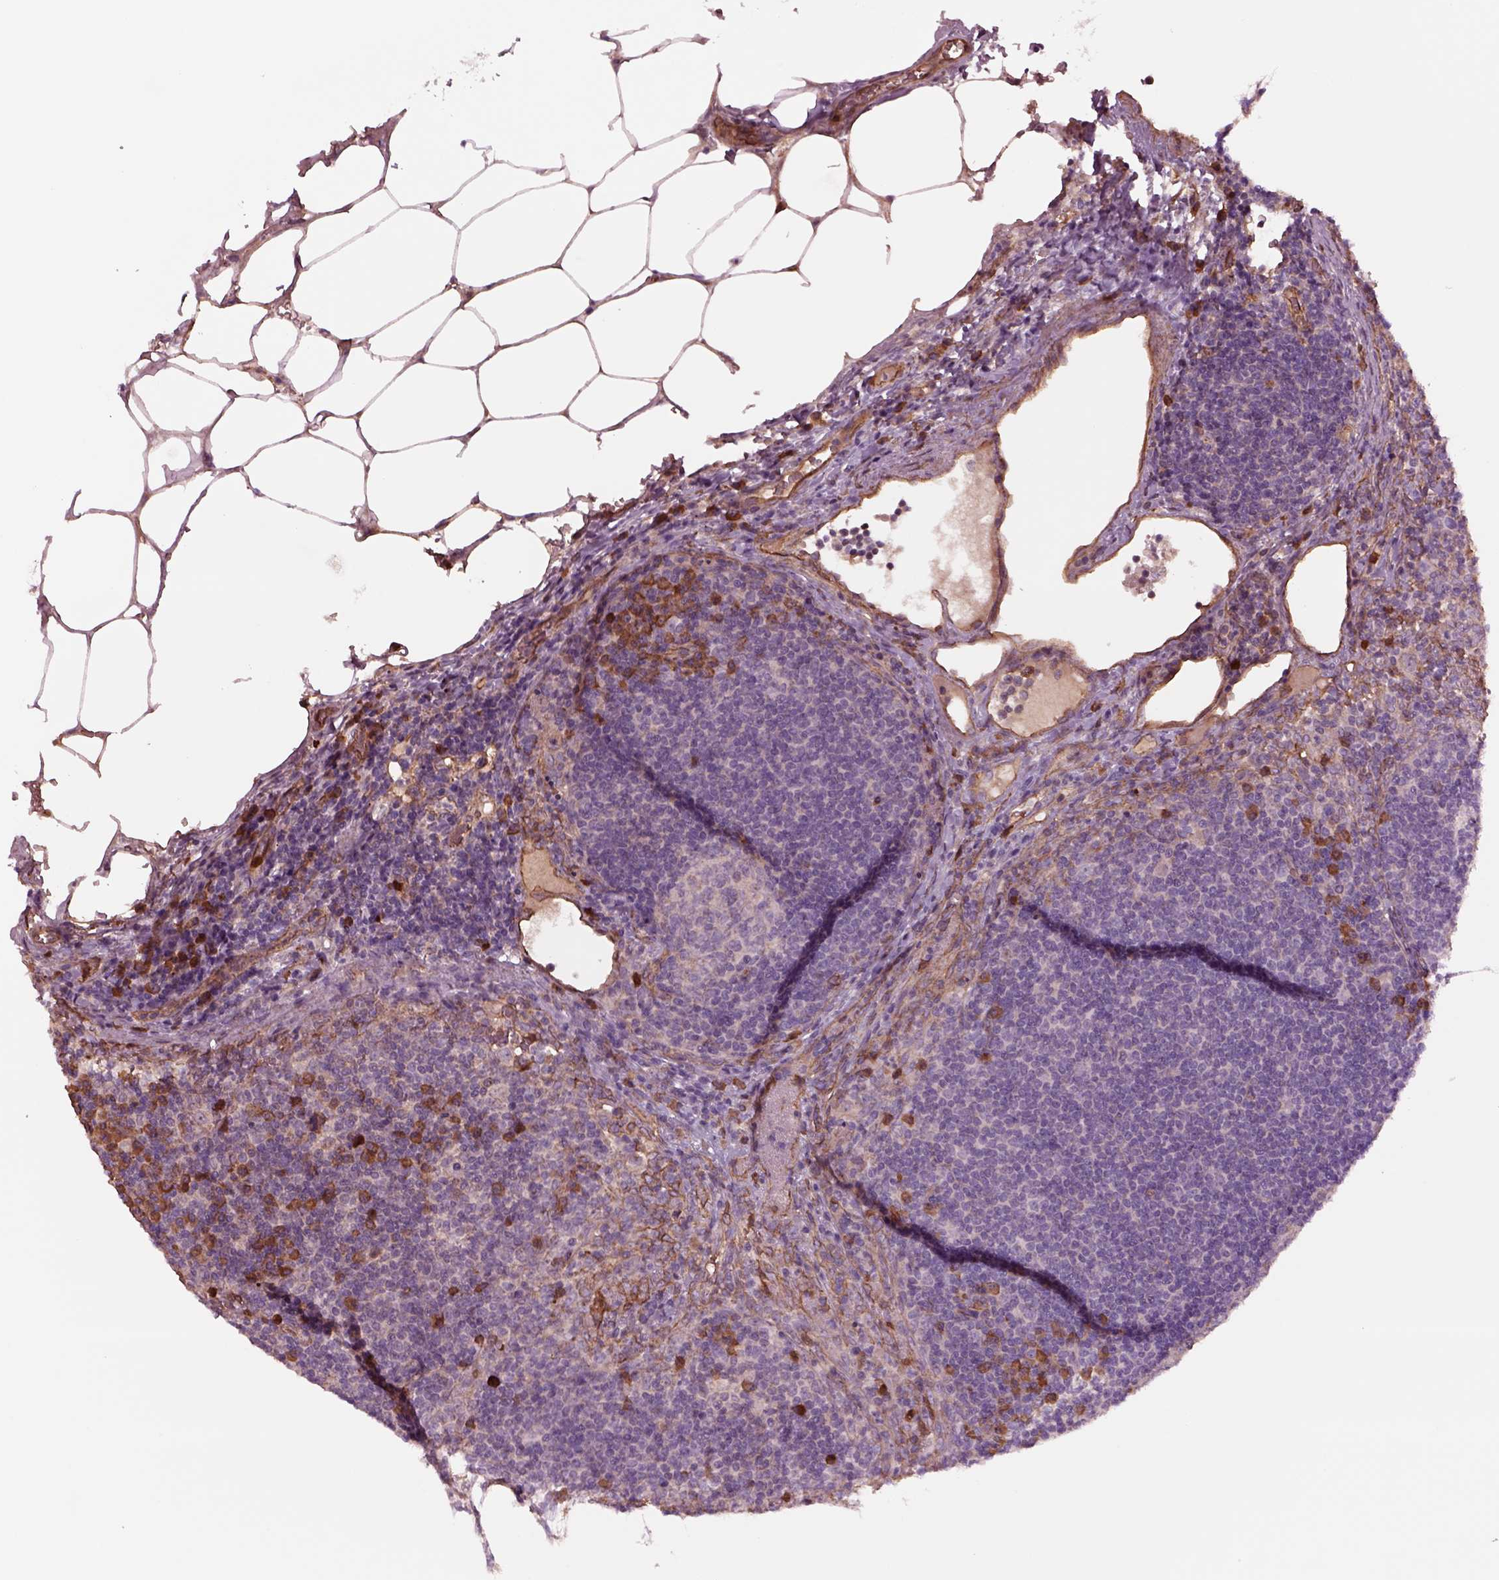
{"staining": {"intensity": "negative", "quantity": "none", "location": "none"}, "tissue": "lymph node", "cell_type": "Germinal center cells", "image_type": "normal", "snomed": [{"axis": "morphology", "description": "Normal tissue, NOS"}, {"axis": "topography", "description": "Lymph node"}], "caption": "An image of lymph node stained for a protein shows no brown staining in germinal center cells. The staining is performed using DAB (3,3'-diaminobenzidine) brown chromogen with nuclei counter-stained in using hematoxylin.", "gene": "HTR1B", "patient": {"sex": "male", "age": 67}}